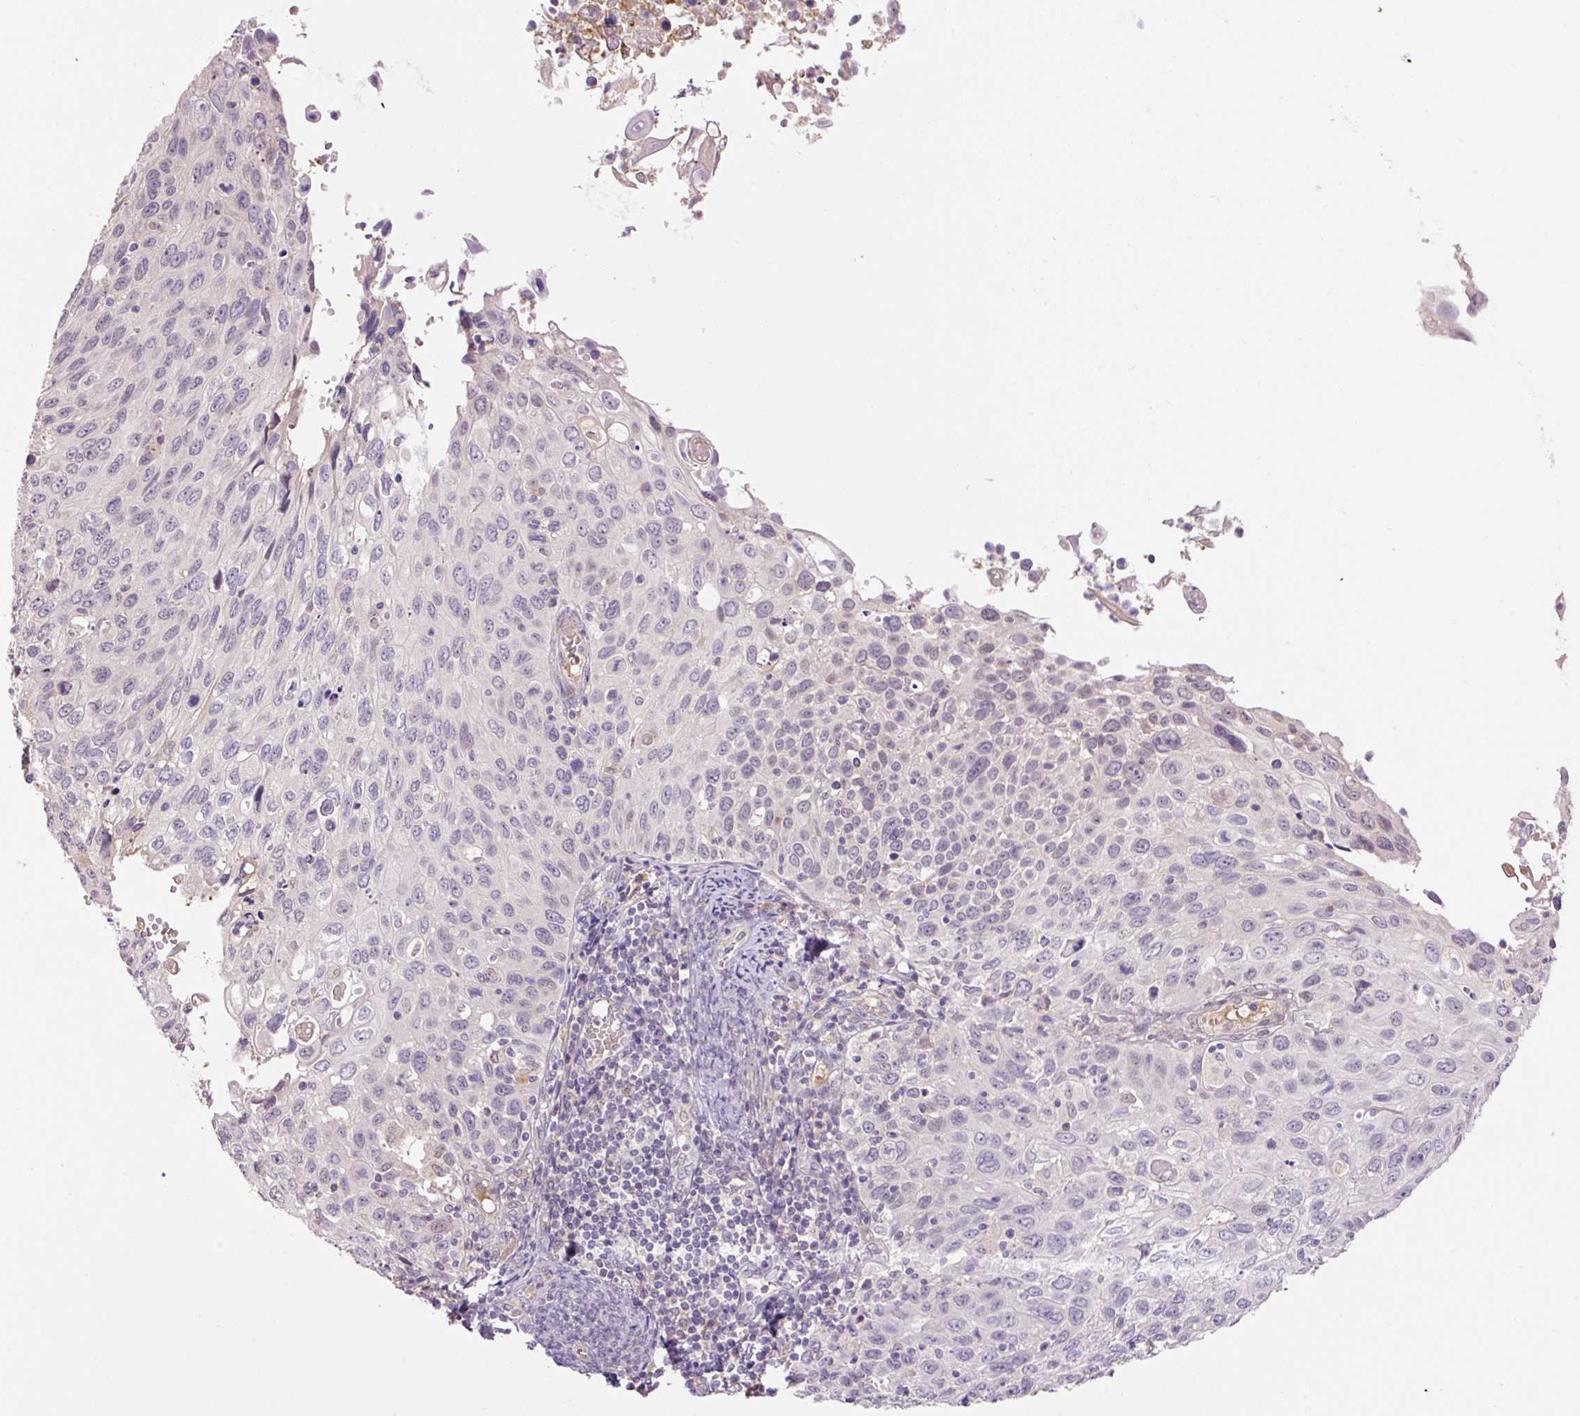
{"staining": {"intensity": "negative", "quantity": "none", "location": "none"}, "tissue": "cervical cancer", "cell_type": "Tumor cells", "image_type": "cancer", "snomed": [{"axis": "morphology", "description": "Squamous cell carcinoma, NOS"}, {"axis": "topography", "description": "Cervix"}], "caption": "Immunohistochemistry (IHC) of squamous cell carcinoma (cervical) shows no staining in tumor cells.", "gene": "HABP4", "patient": {"sex": "female", "age": 70}}